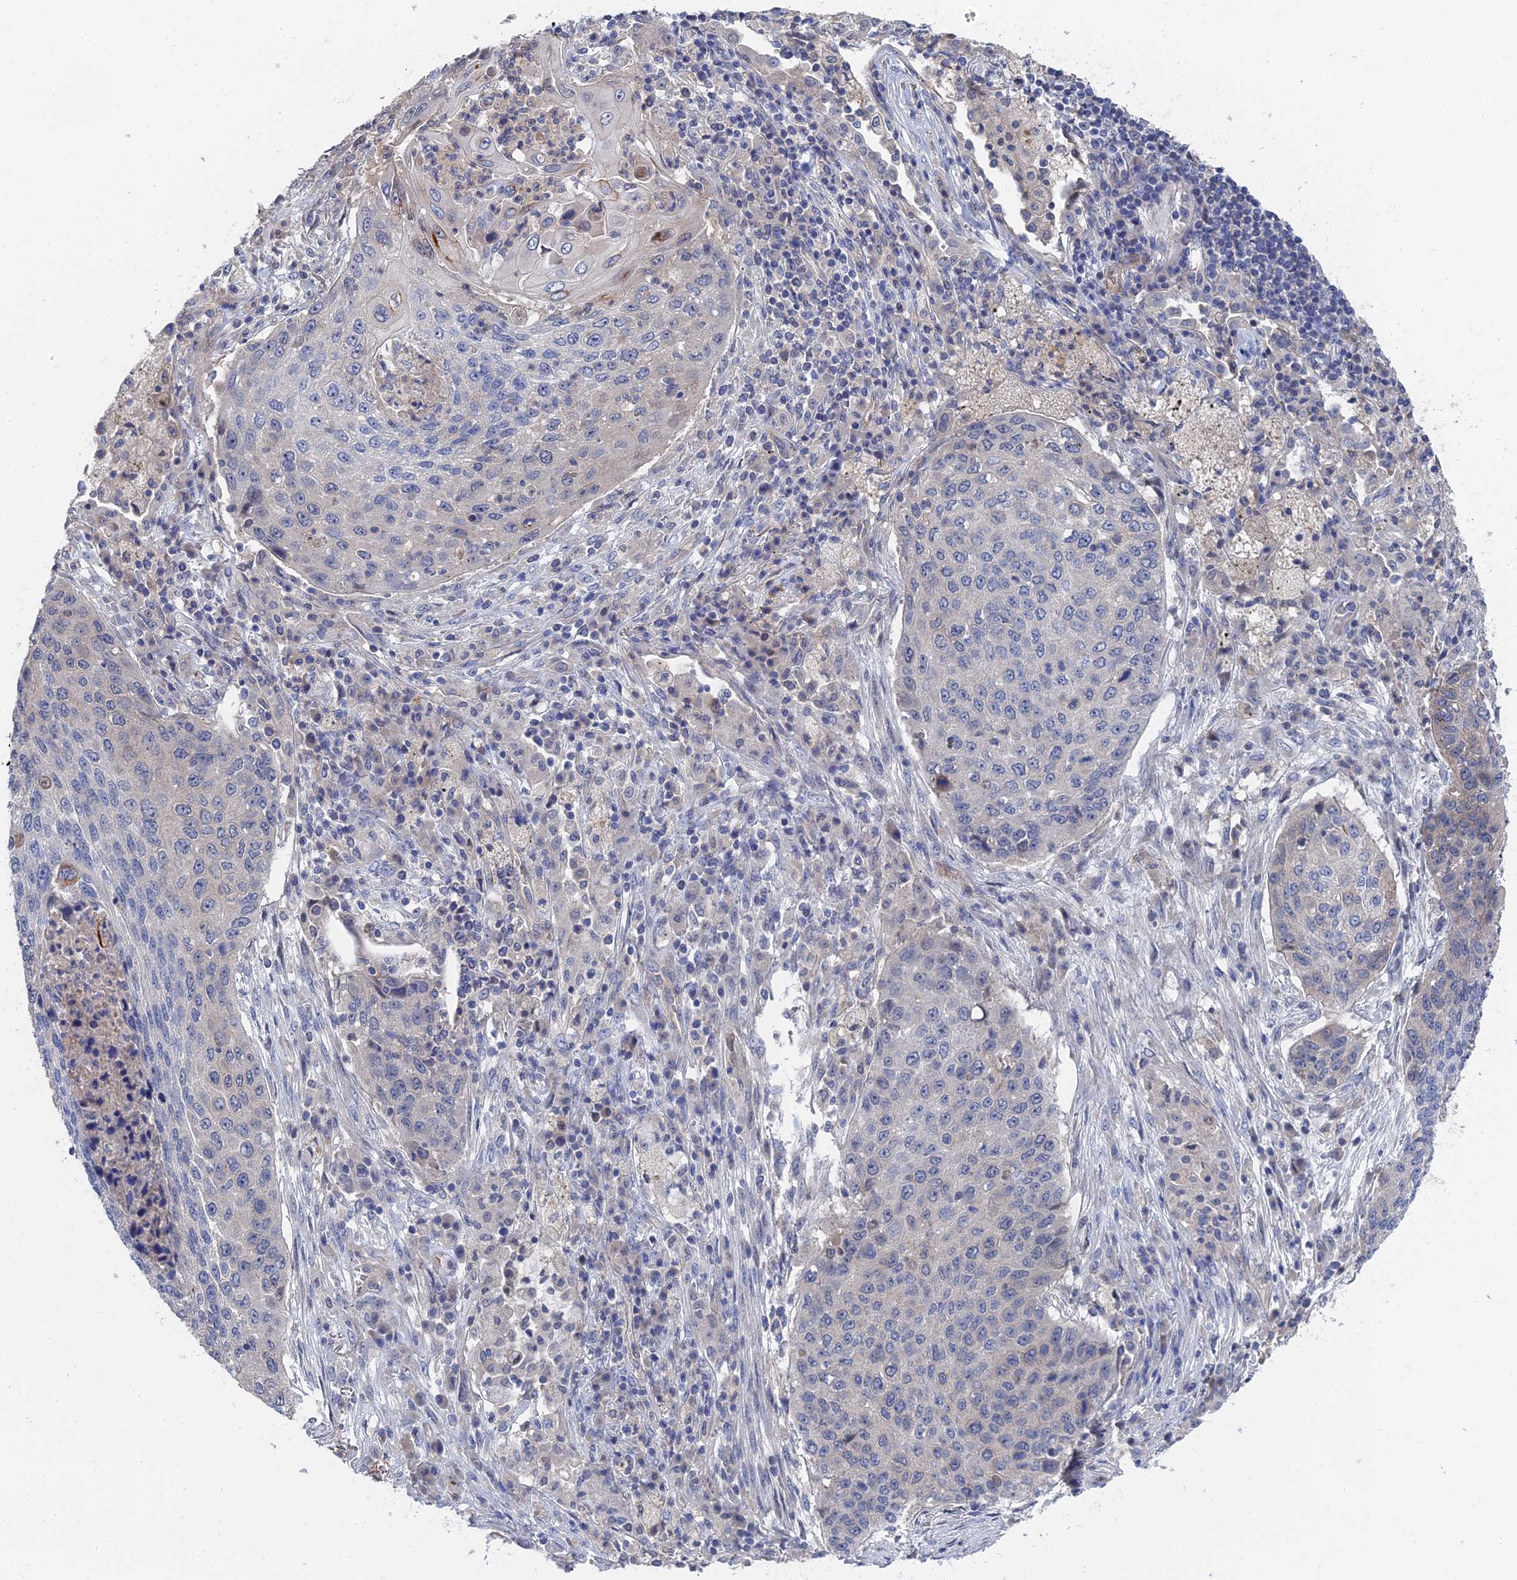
{"staining": {"intensity": "negative", "quantity": "none", "location": "none"}, "tissue": "lung cancer", "cell_type": "Tumor cells", "image_type": "cancer", "snomed": [{"axis": "morphology", "description": "Squamous cell carcinoma, NOS"}, {"axis": "topography", "description": "Lung"}], "caption": "An image of lung squamous cell carcinoma stained for a protein exhibits no brown staining in tumor cells.", "gene": "MTHFSD", "patient": {"sex": "female", "age": 63}}